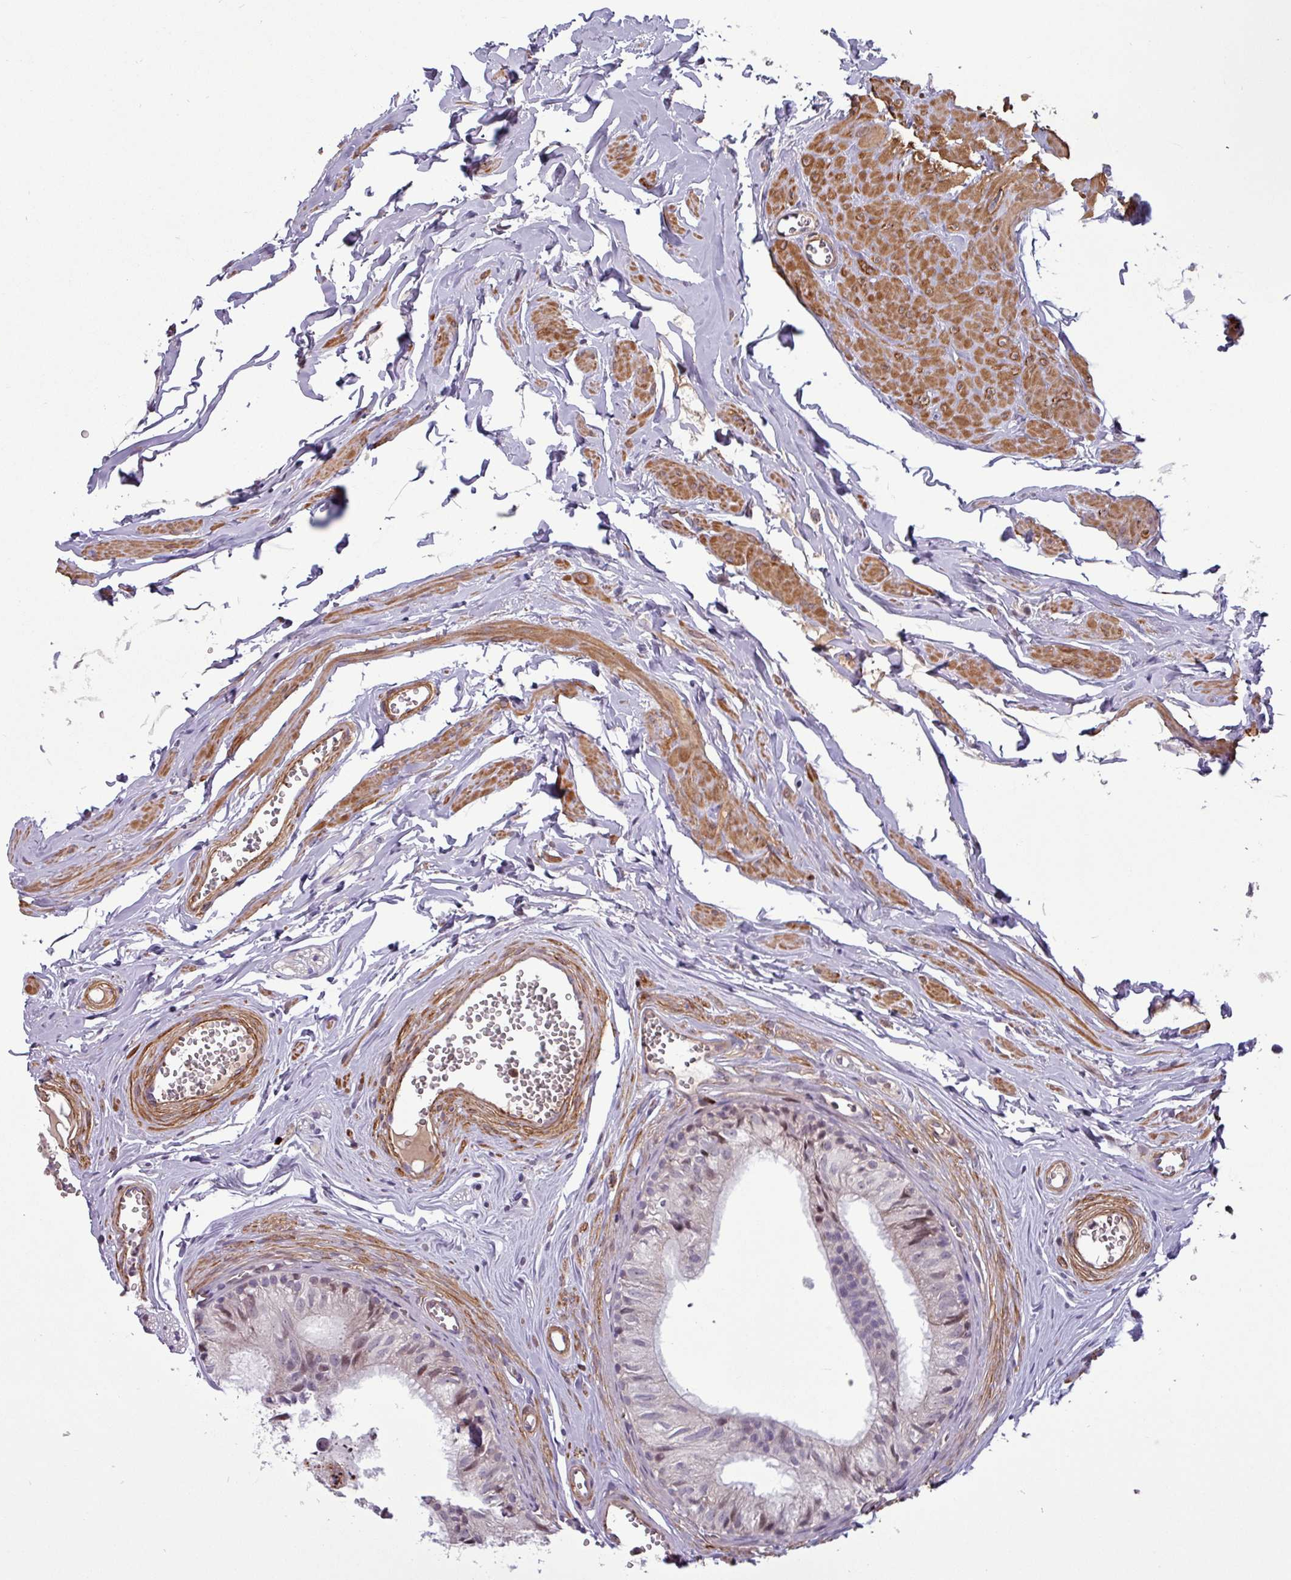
{"staining": {"intensity": "weak", "quantity": "25%-75%", "location": "cytoplasmic/membranous"}, "tissue": "epididymis", "cell_type": "Glandular cells", "image_type": "normal", "snomed": [{"axis": "morphology", "description": "Normal tissue, NOS"}, {"axis": "topography", "description": "Epididymis"}], "caption": "Immunohistochemical staining of benign human epididymis reveals low levels of weak cytoplasmic/membranous staining in approximately 25%-75% of glandular cells.", "gene": "PCED1A", "patient": {"sex": "male", "age": 36}}